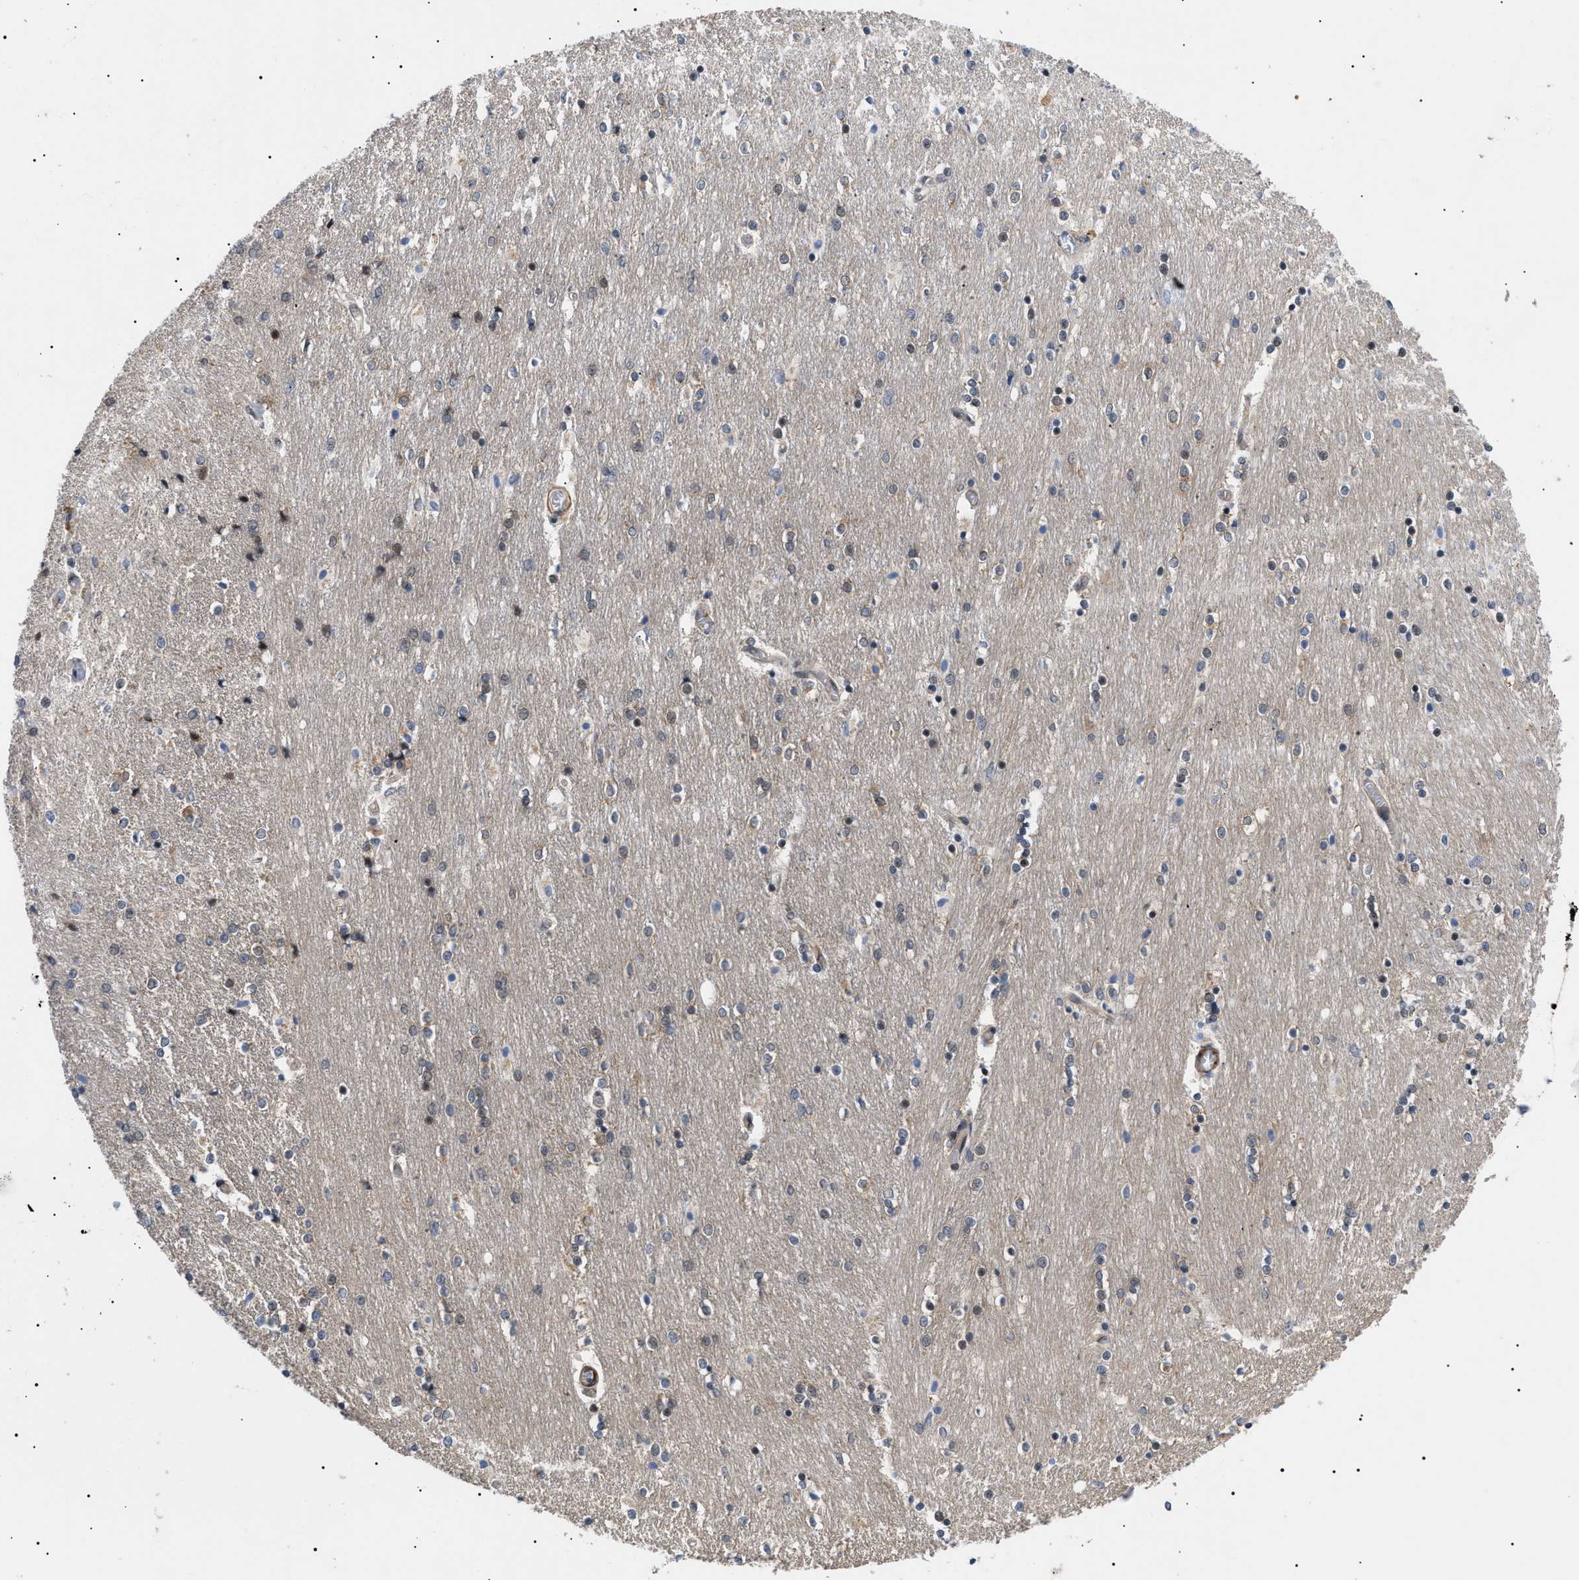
{"staining": {"intensity": "weak", "quantity": "<25%", "location": "nuclear"}, "tissue": "caudate", "cell_type": "Glial cells", "image_type": "normal", "snomed": [{"axis": "morphology", "description": "Normal tissue, NOS"}, {"axis": "topography", "description": "Lateral ventricle wall"}], "caption": "Photomicrograph shows no significant protein staining in glial cells of normal caudate.", "gene": "GARRE1", "patient": {"sex": "female", "age": 54}}